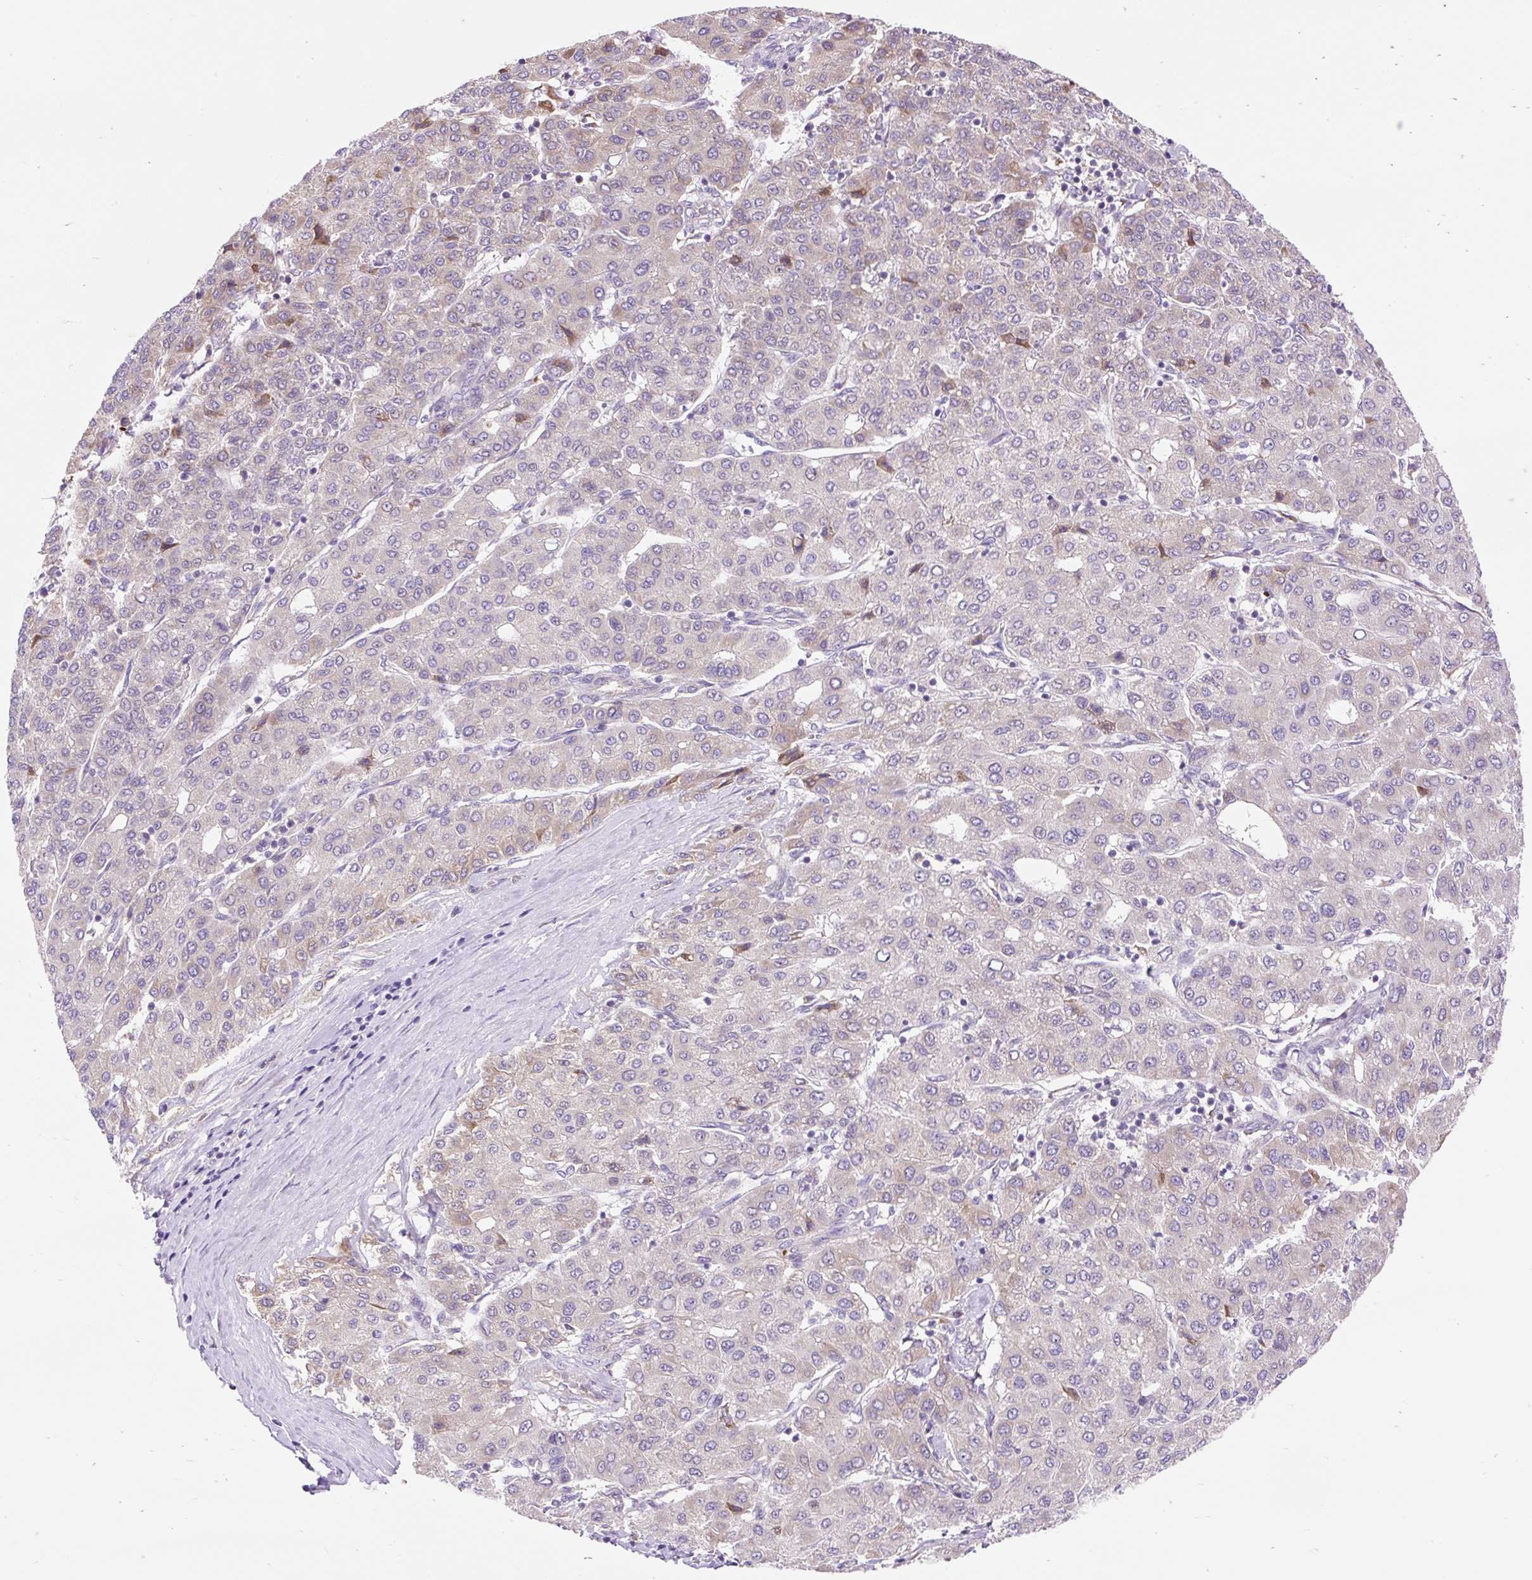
{"staining": {"intensity": "weak", "quantity": "<25%", "location": "cytoplasmic/membranous"}, "tissue": "liver cancer", "cell_type": "Tumor cells", "image_type": "cancer", "snomed": [{"axis": "morphology", "description": "Carcinoma, Hepatocellular, NOS"}, {"axis": "topography", "description": "Liver"}], "caption": "There is no significant positivity in tumor cells of liver hepatocellular carcinoma.", "gene": "GPR45", "patient": {"sex": "male", "age": 65}}